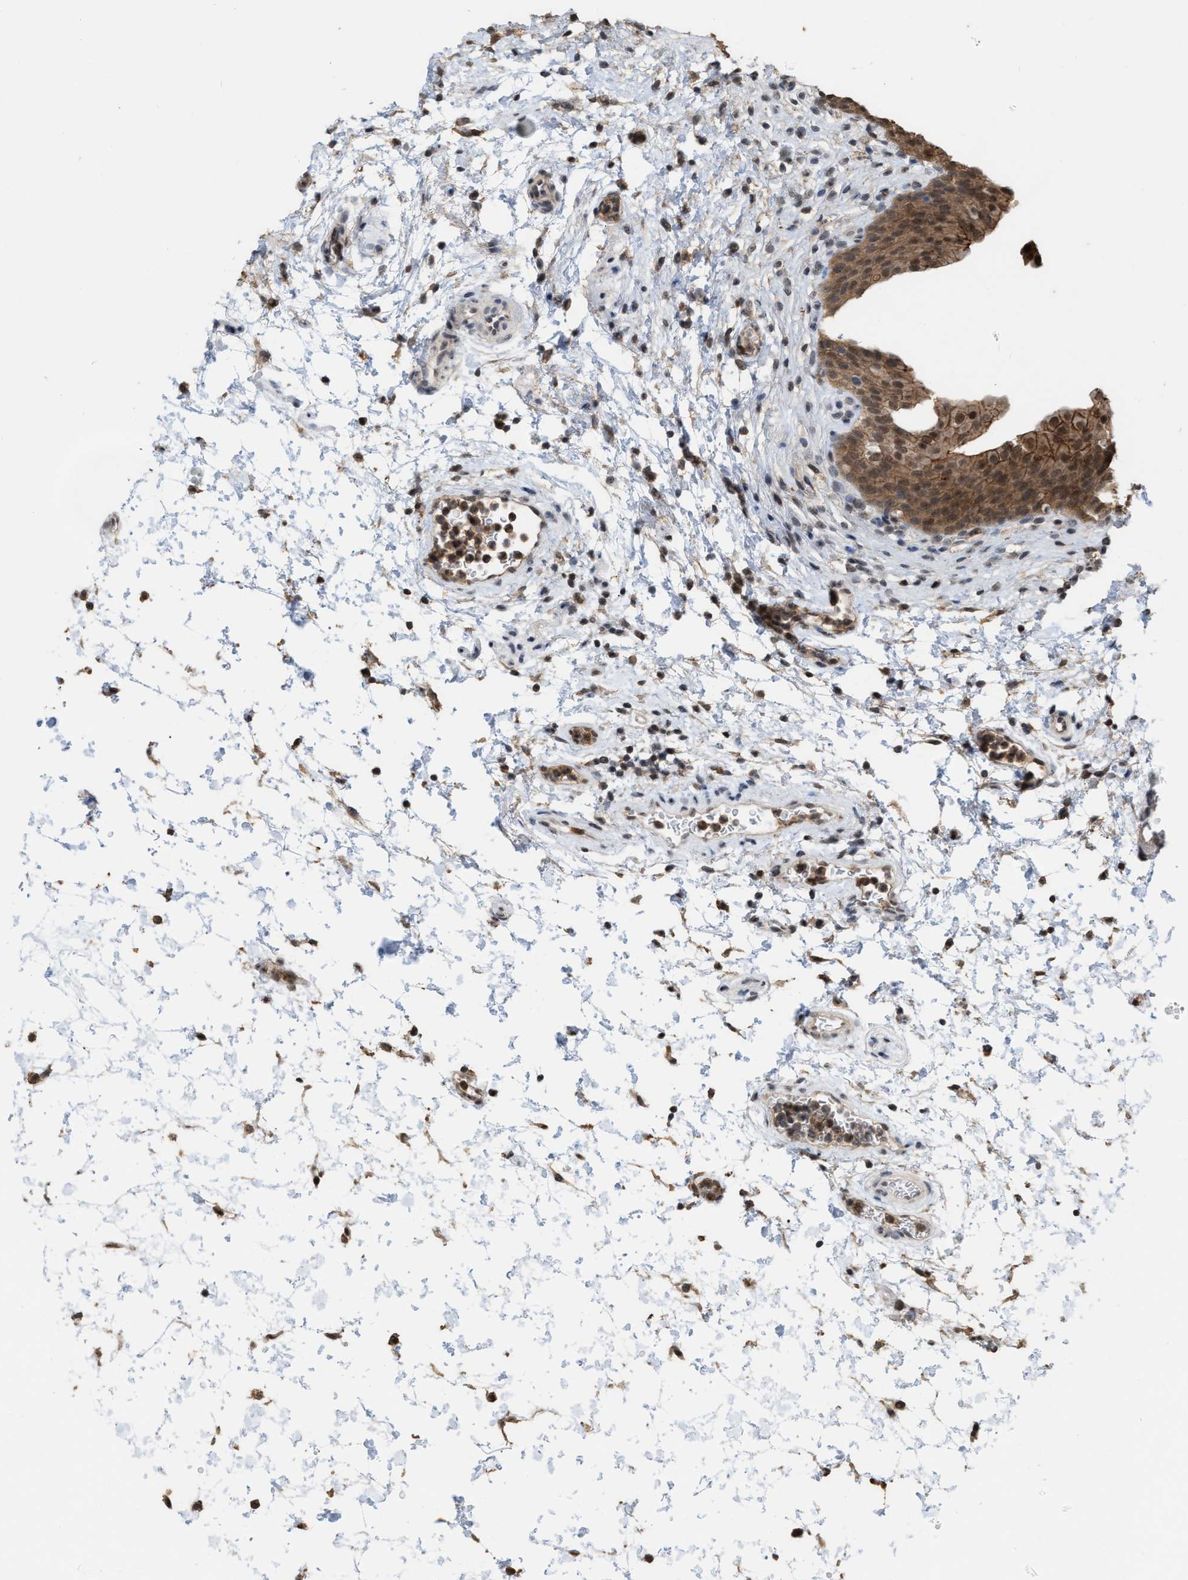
{"staining": {"intensity": "strong", "quantity": ">75%", "location": "cytoplasmic/membranous,nuclear"}, "tissue": "urinary bladder", "cell_type": "Urothelial cells", "image_type": "normal", "snomed": [{"axis": "morphology", "description": "Normal tissue, NOS"}, {"axis": "topography", "description": "Urinary bladder"}], "caption": "Urinary bladder stained with a brown dye displays strong cytoplasmic/membranous,nuclear positive expression in about >75% of urothelial cells.", "gene": "BAIAP2L1", "patient": {"sex": "male", "age": 37}}